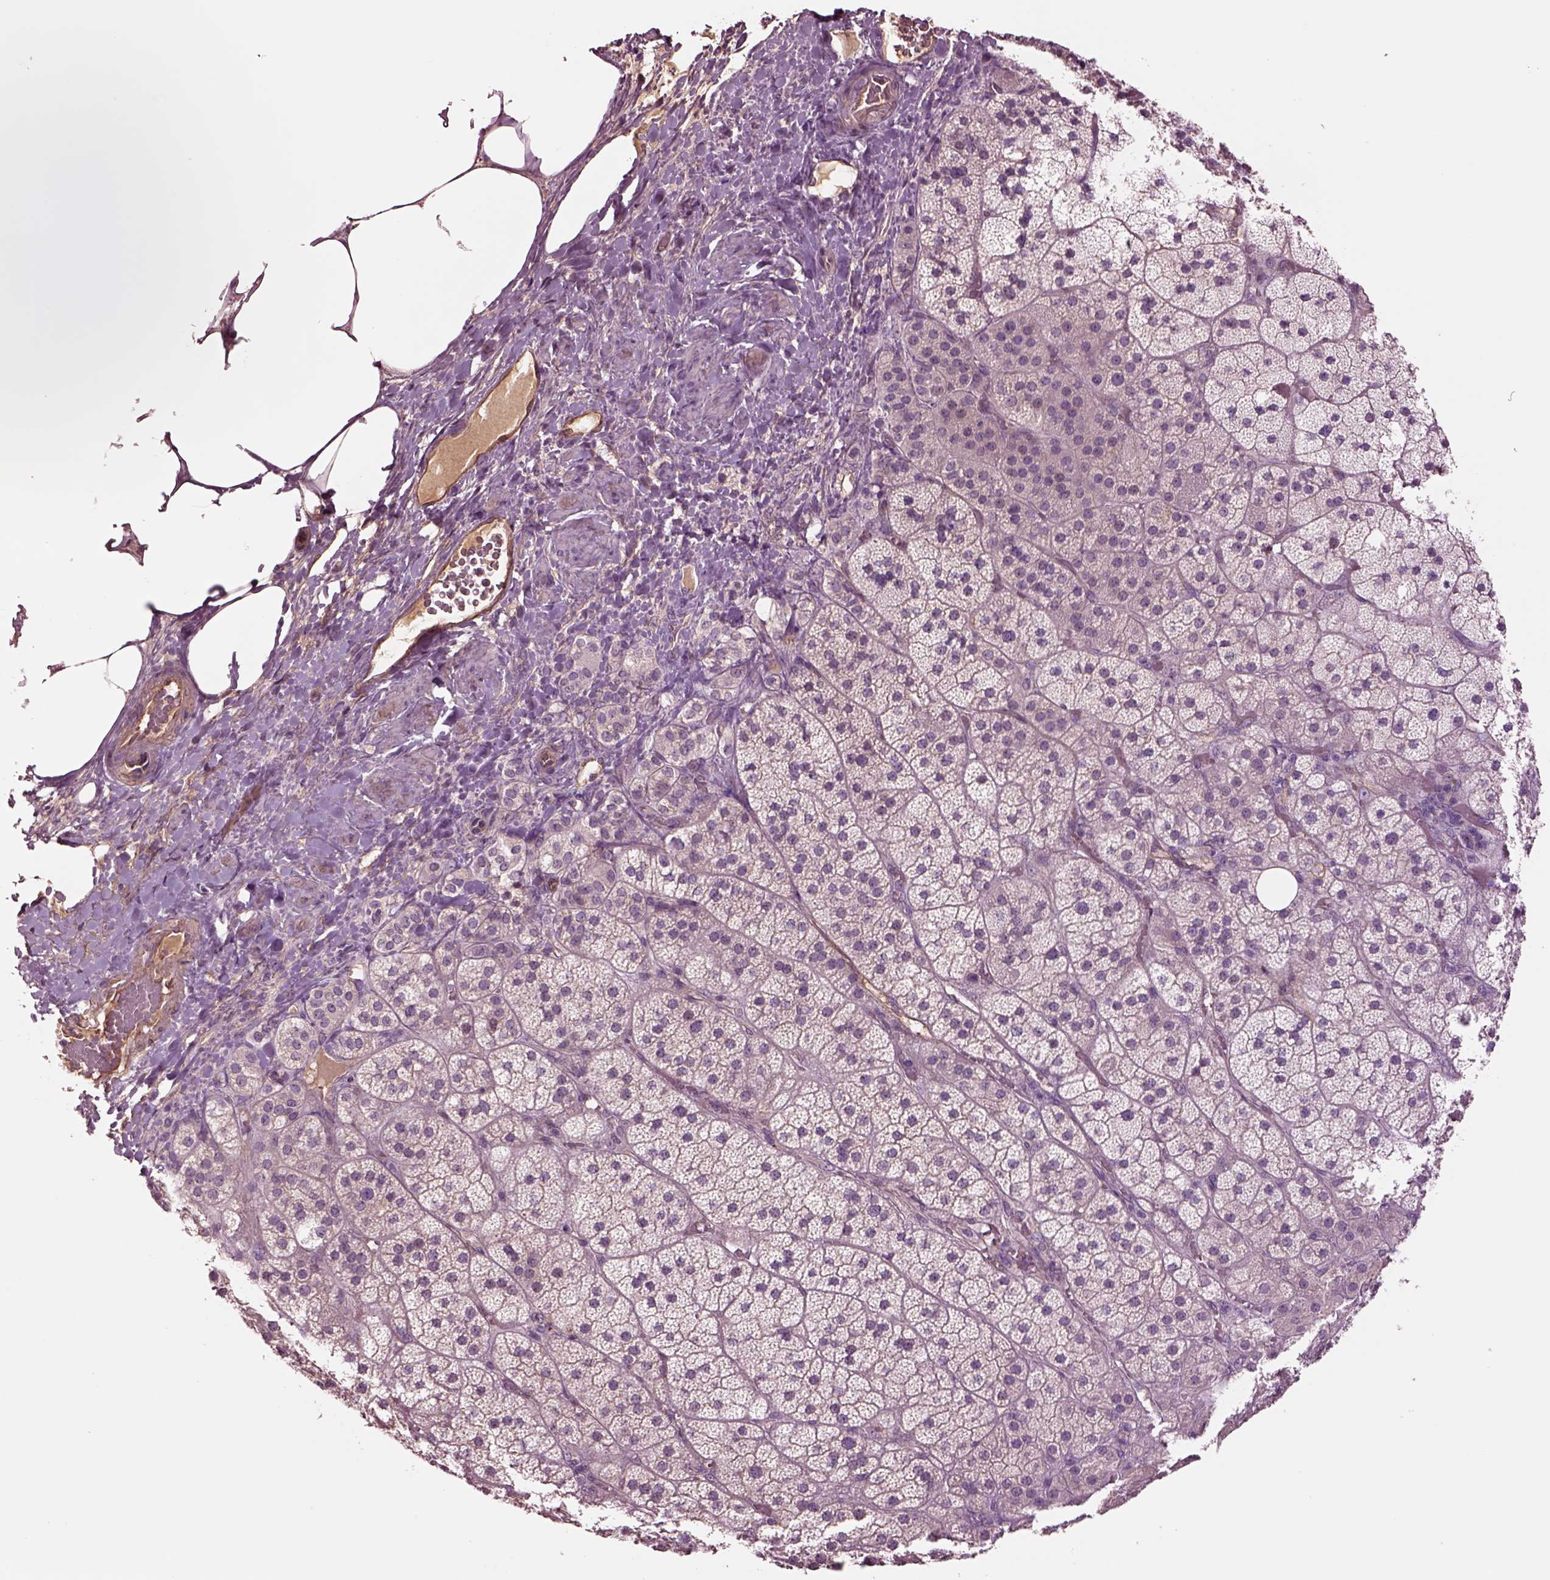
{"staining": {"intensity": "weak", "quantity": "<25%", "location": "cytoplasmic/membranous"}, "tissue": "adrenal gland", "cell_type": "Glandular cells", "image_type": "normal", "snomed": [{"axis": "morphology", "description": "Normal tissue, NOS"}, {"axis": "topography", "description": "Adrenal gland"}], "caption": "IHC of unremarkable human adrenal gland displays no staining in glandular cells. Brightfield microscopy of IHC stained with DAB (brown) and hematoxylin (blue), captured at high magnification.", "gene": "HTR1B", "patient": {"sex": "male", "age": 57}}